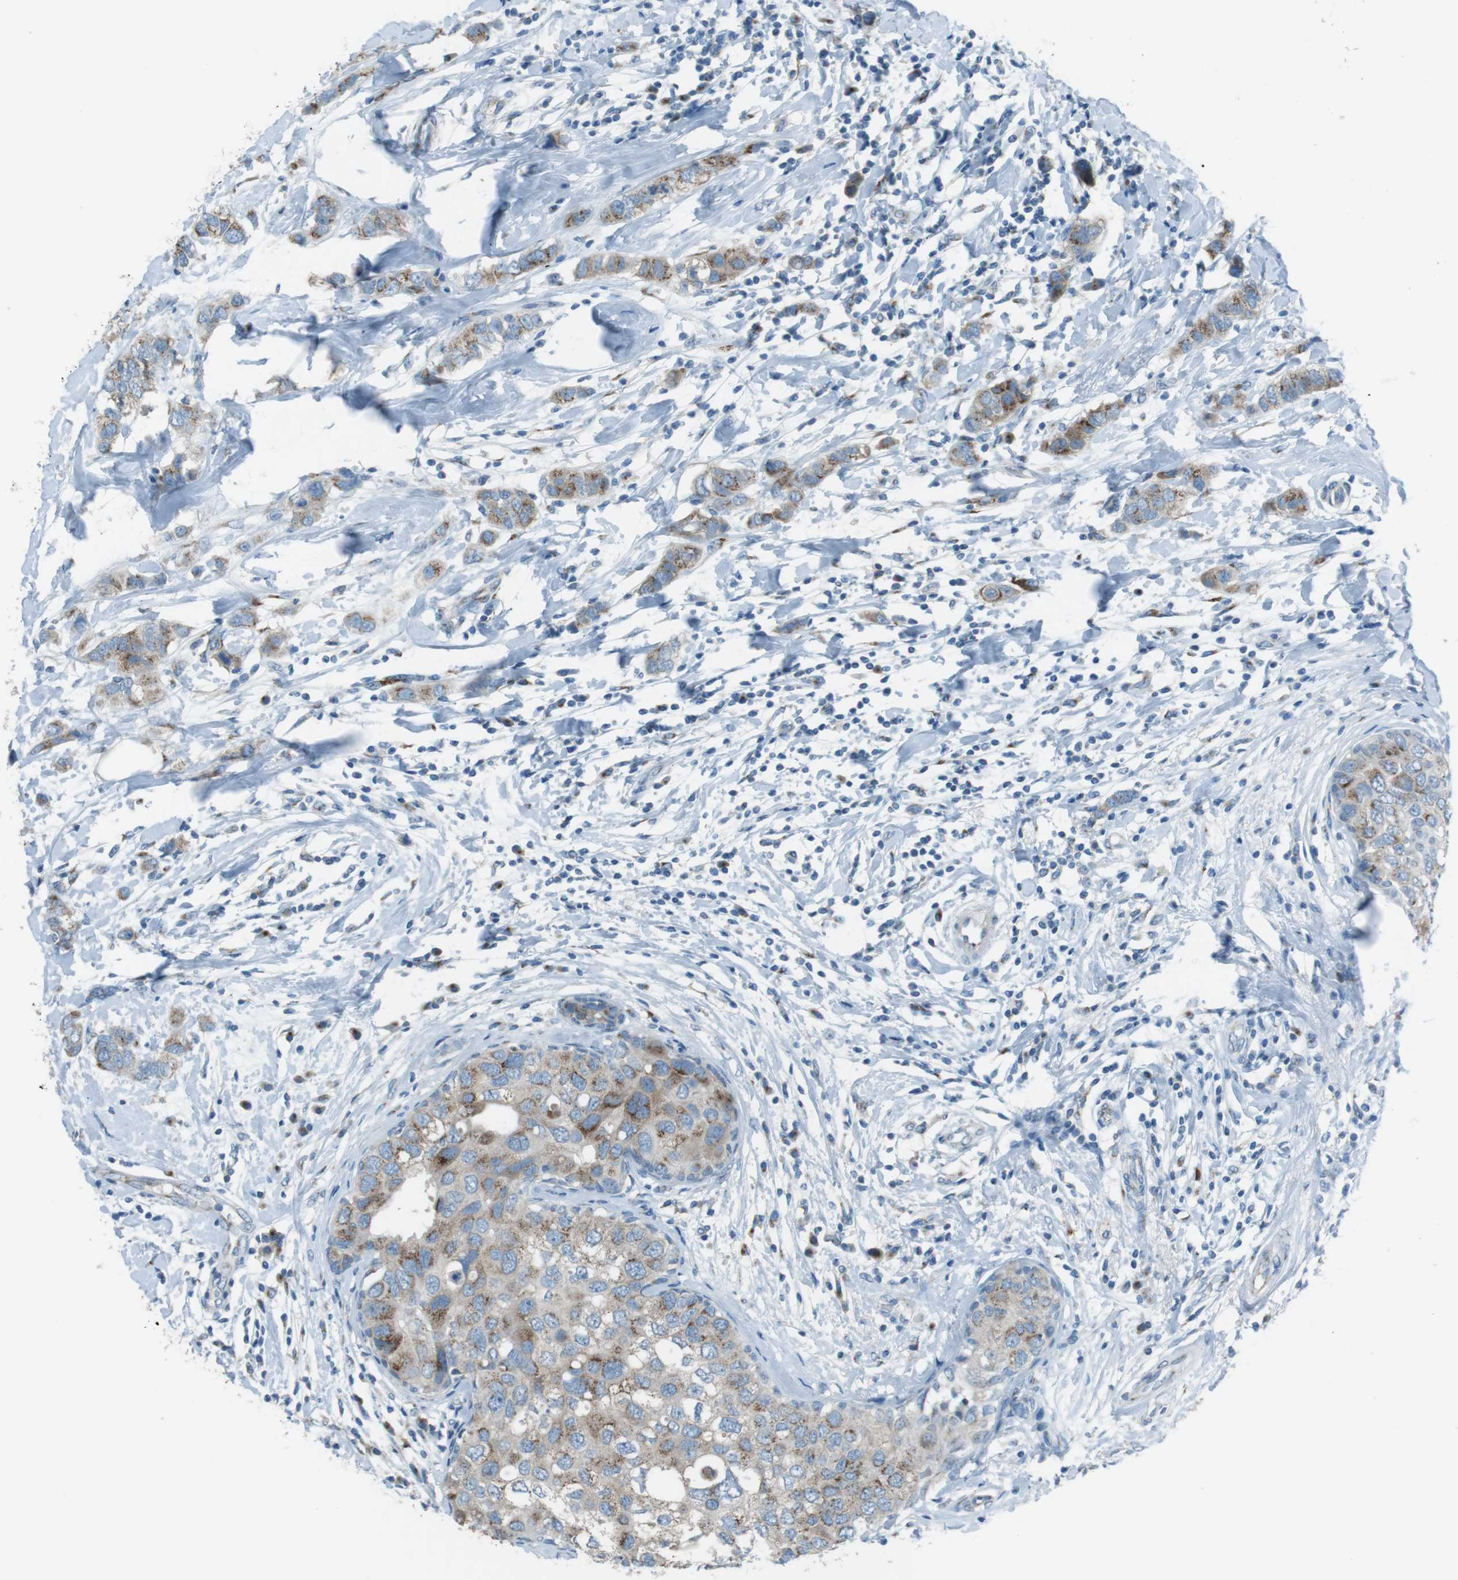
{"staining": {"intensity": "moderate", "quantity": "25%-75%", "location": "cytoplasmic/membranous"}, "tissue": "breast cancer", "cell_type": "Tumor cells", "image_type": "cancer", "snomed": [{"axis": "morphology", "description": "Duct carcinoma"}, {"axis": "topography", "description": "Breast"}], "caption": "High-magnification brightfield microscopy of breast invasive ductal carcinoma stained with DAB (brown) and counterstained with hematoxylin (blue). tumor cells exhibit moderate cytoplasmic/membranous staining is present in about25%-75% of cells.", "gene": "TXNDC15", "patient": {"sex": "female", "age": 50}}